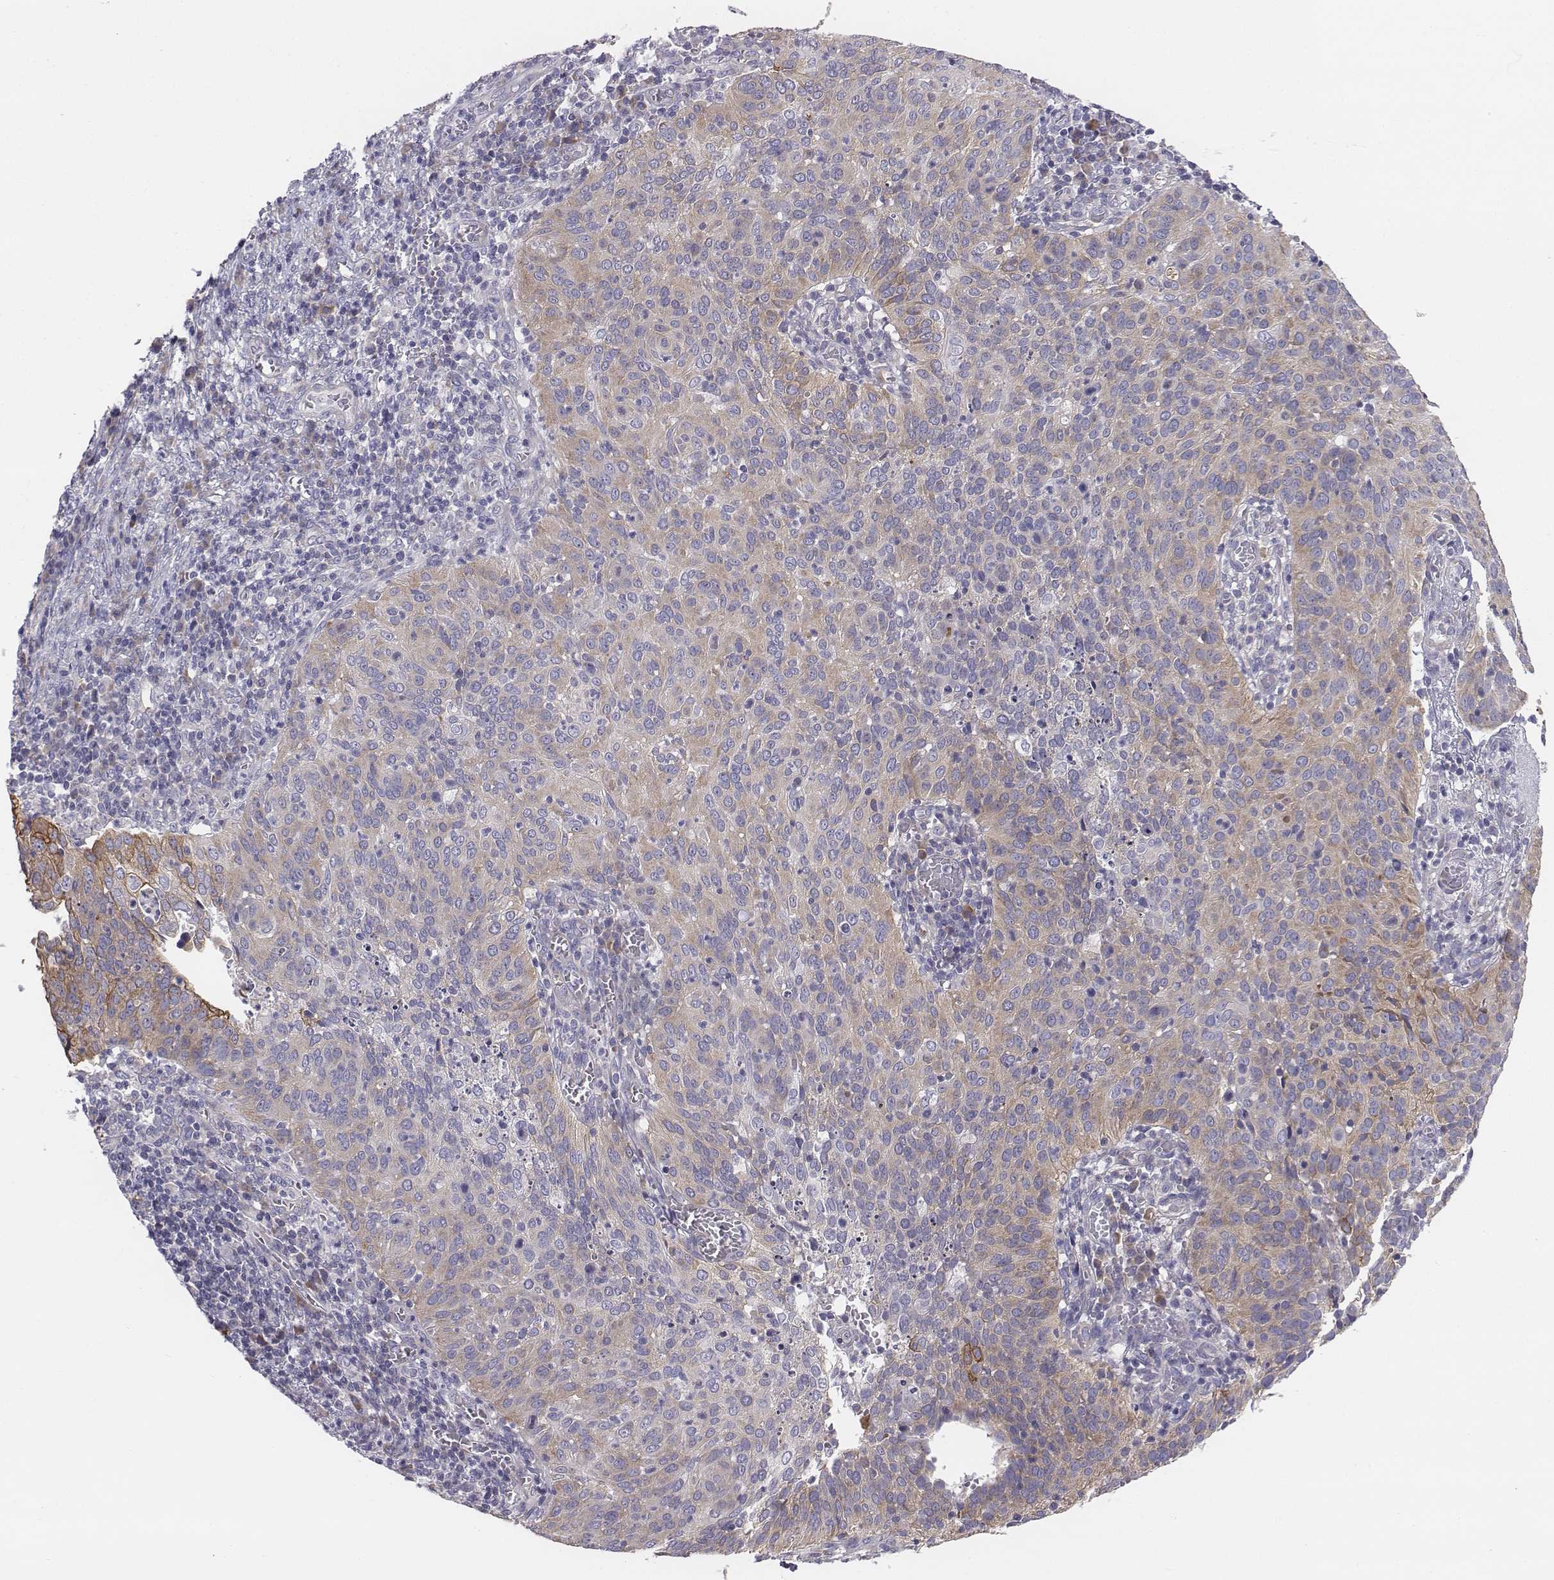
{"staining": {"intensity": "weak", "quantity": "25%-75%", "location": "cytoplasmic/membranous"}, "tissue": "cervical cancer", "cell_type": "Tumor cells", "image_type": "cancer", "snomed": [{"axis": "morphology", "description": "Squamous cell carcinoma, NOS"}, {"axis": "topography", "description": "Cervix"}], "caption": "DAB (3,3'-diaminobenzidine) immunohistochemical staining of cervical cancer (squamous cell carcinoma) displays weak cytoplasmic/membranous protein expression in approximately 25%-75% of tumor cells.", "gene": "CHST14", "patient": {"sex": "female", "age": 39}}